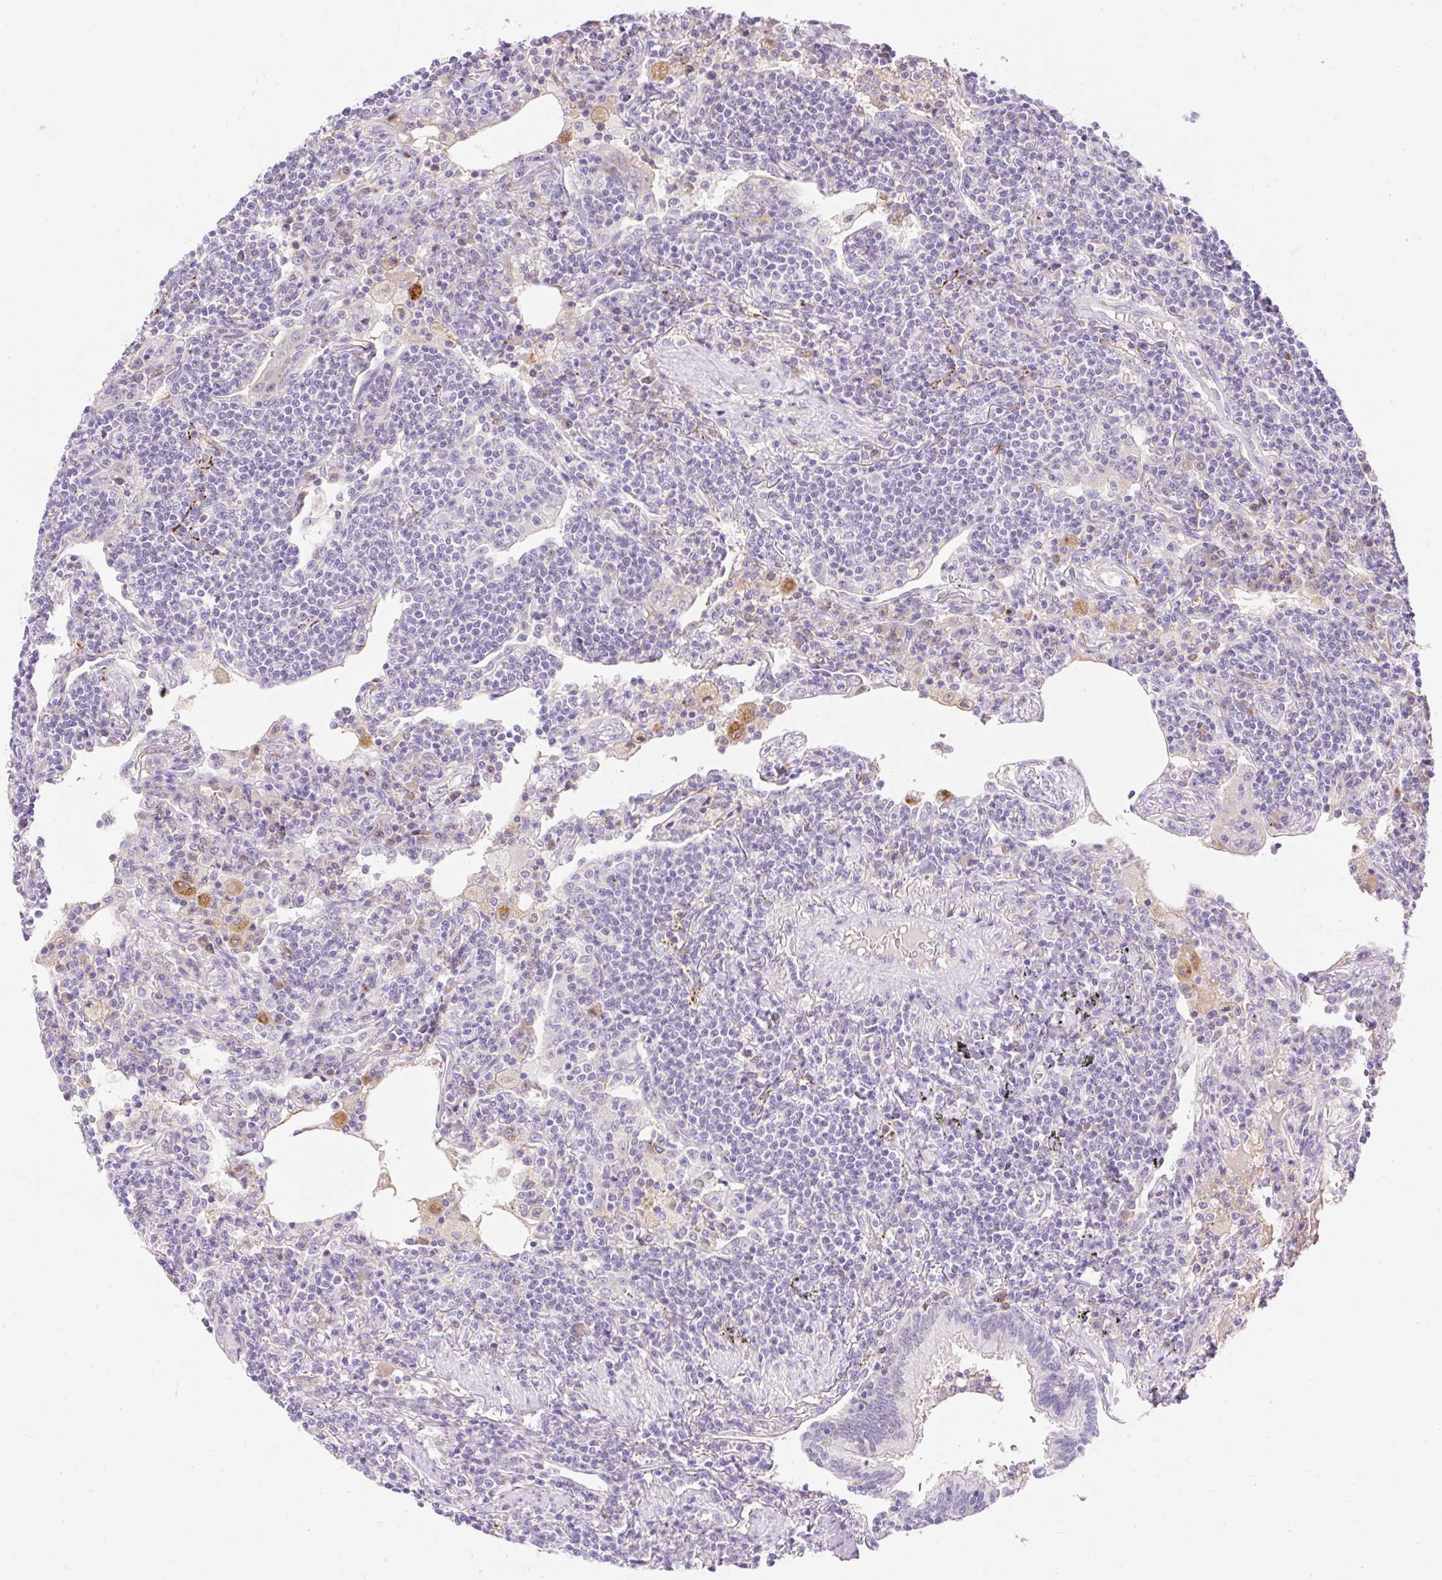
{"staining": {"intensity": "negative", "quantity": "none", "location": "none"}, "tissue": "lymphoma", "cell_type": "Tumor cells", "image_type": "cancer", "snomed": [{"axis": "morphology", "description": "Malignant lymphoma, non-Hodgkin's type, Low grade"}, {"axis": "topography", "description": "Lung"}], "caption": "Protein analysis of low-grade malignant lymphoma, non-Hodgkin's type shows no significant expression in tumor cells.", "gene": "TMEM150C", "patient": {"sex": "female", "age": 71}}